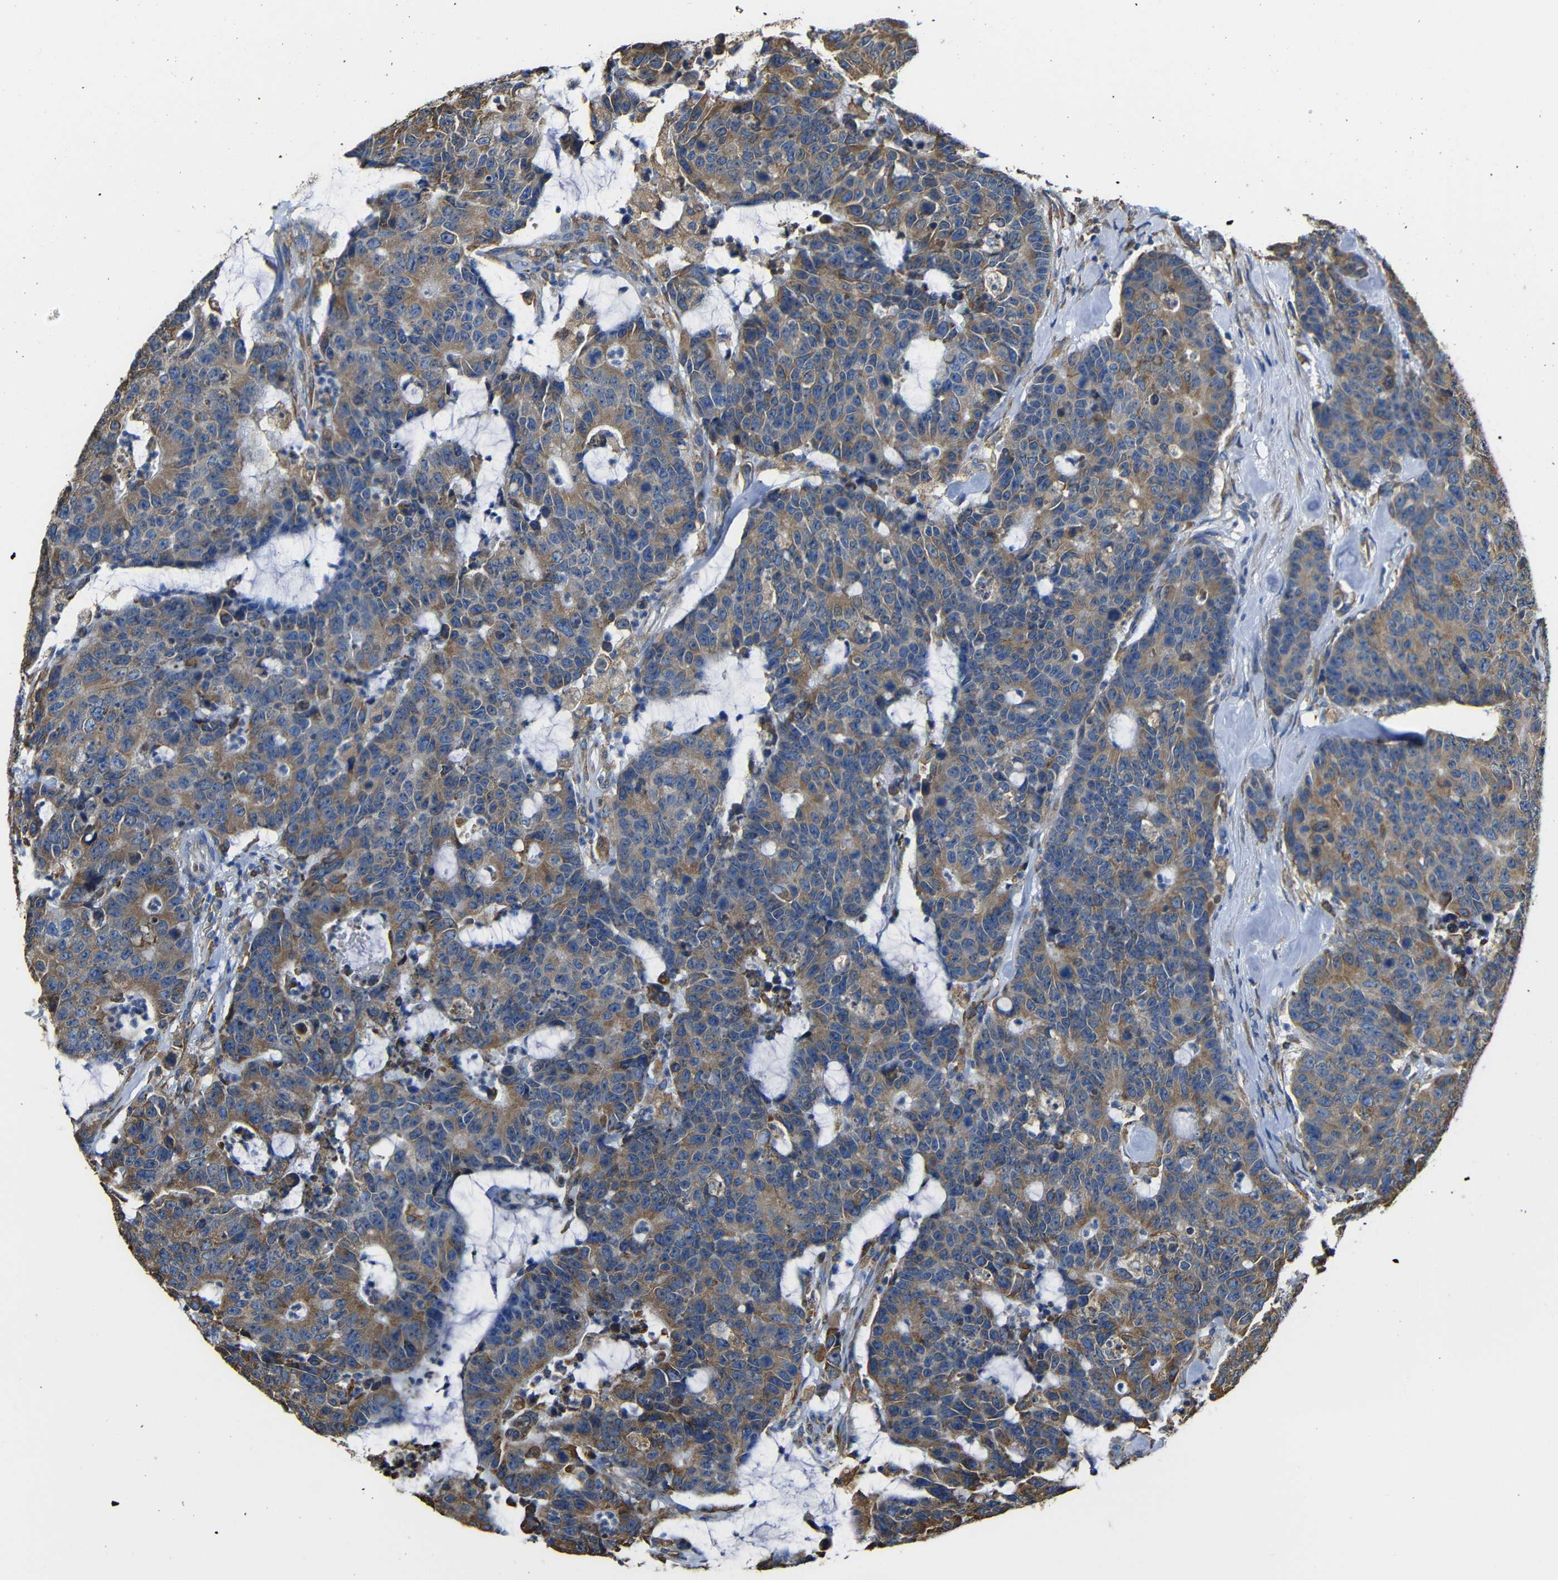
{"staining": {"intensity": "moderate", "quantity": ">75%", "location": "cytoplasmic/membranous"}, "tissue": "colorectal cancer", "cell_type": "Tumor cells", "image_type": "cancer", "snomed": [{"axis": "morphology", "description": "Adenocarcinoma, NOS"}, {"axis": "topography", "description": "Colon"}], "caption": "This micrograph reveals immunohistochemistry staining of adenocarcinoma (colorectal), with medium moderate cytoplasmic/membranous expression in about >75% of tumor cells.", "gene": "PPIB", "patient": {"sex": "female", "age": 86}}